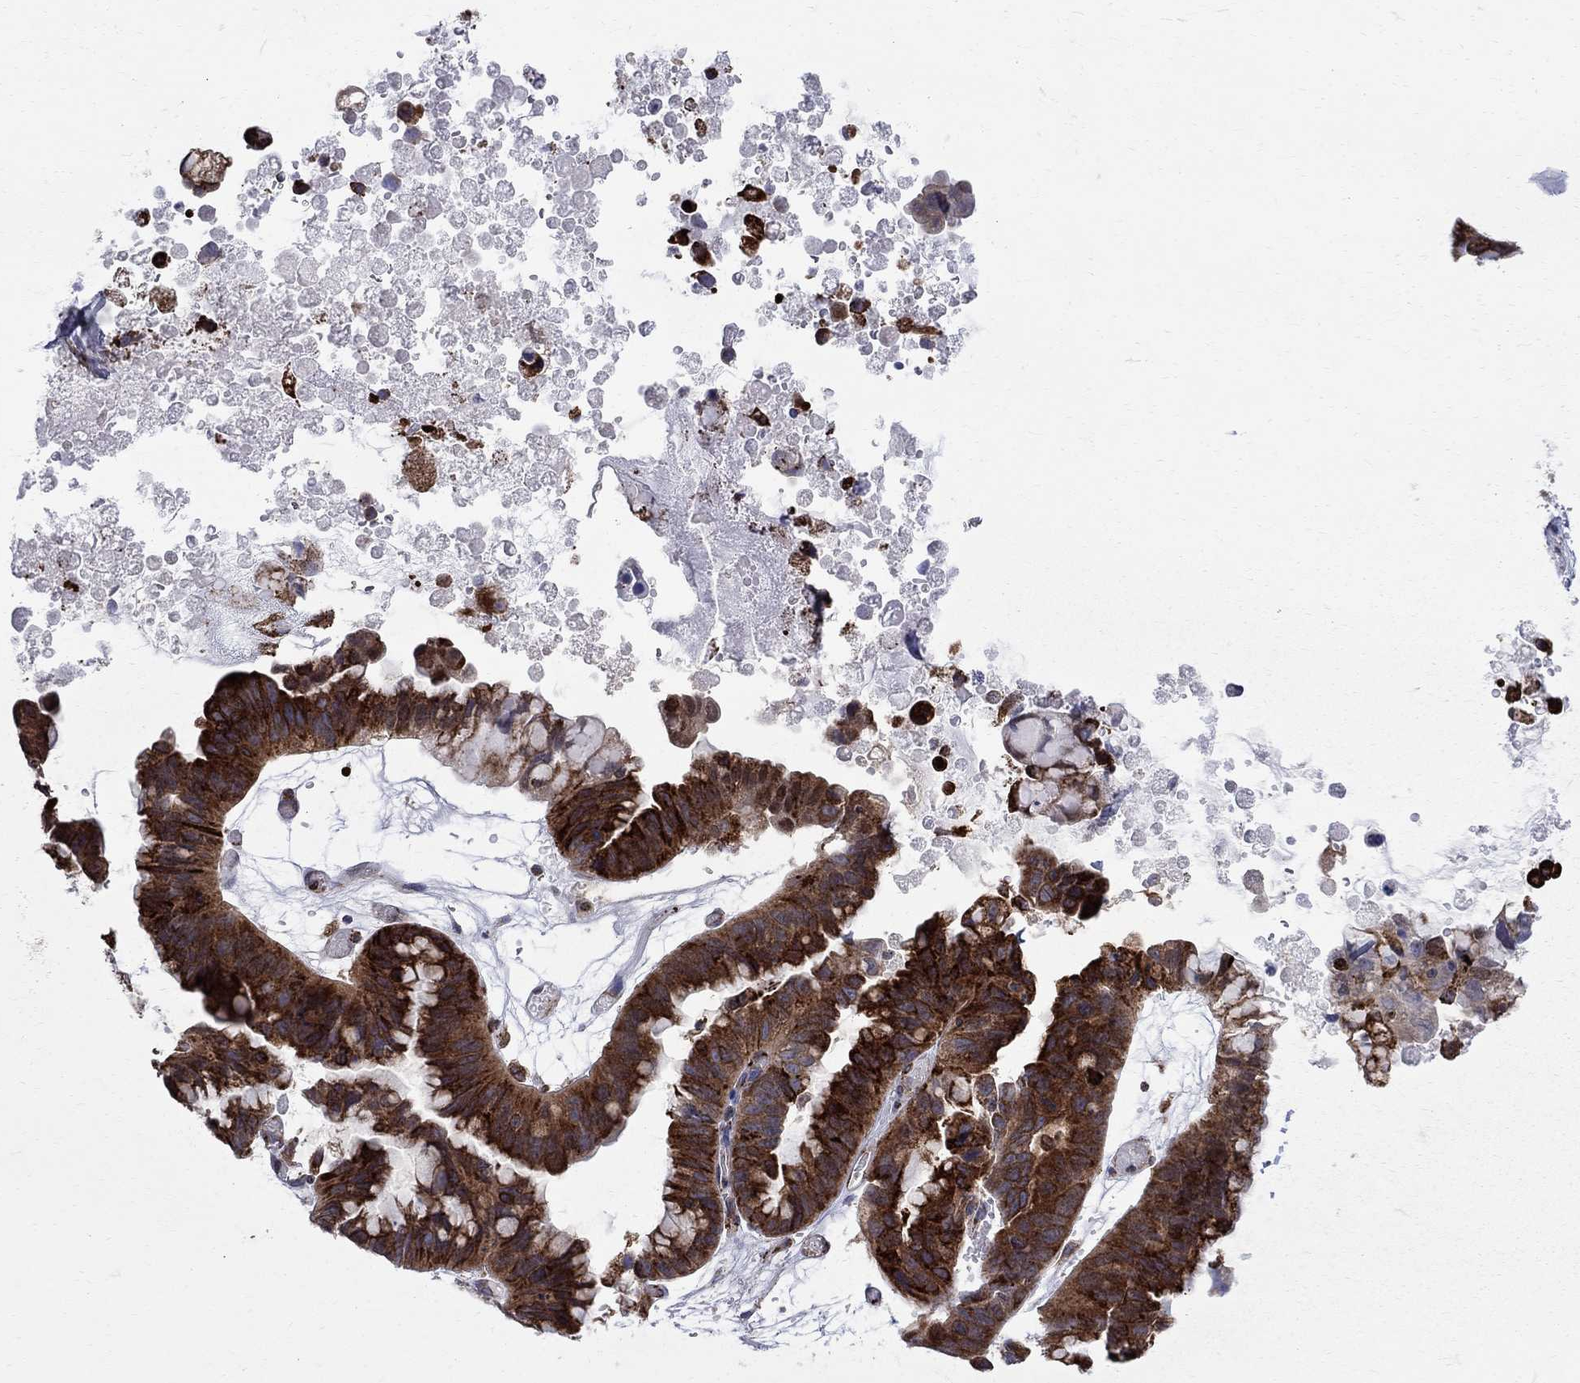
{"staining": {"intensity": "strong", "quantity": "25%-75%", "location": "cytoplasmic/membranous"}, "tissue": "ovarian cancer", "cell_type": "Tumor cells", "image_type": "cancer", "snomed": [{"axis": "morphology", "description": "Cystadenocarcinoma, mucinous, NOS"}, {"axis": "topography", "description": "Ovary"}], "caption": "Human ovarian mucinous cystadenocarcinoma stained with a brown dye demonstrates strong cytoplasmic/membranous positive expression in approximately 25%-75% of tumor cells.", "gene": "CAB39L", "patient": {"sex": "female", "age": 76}}